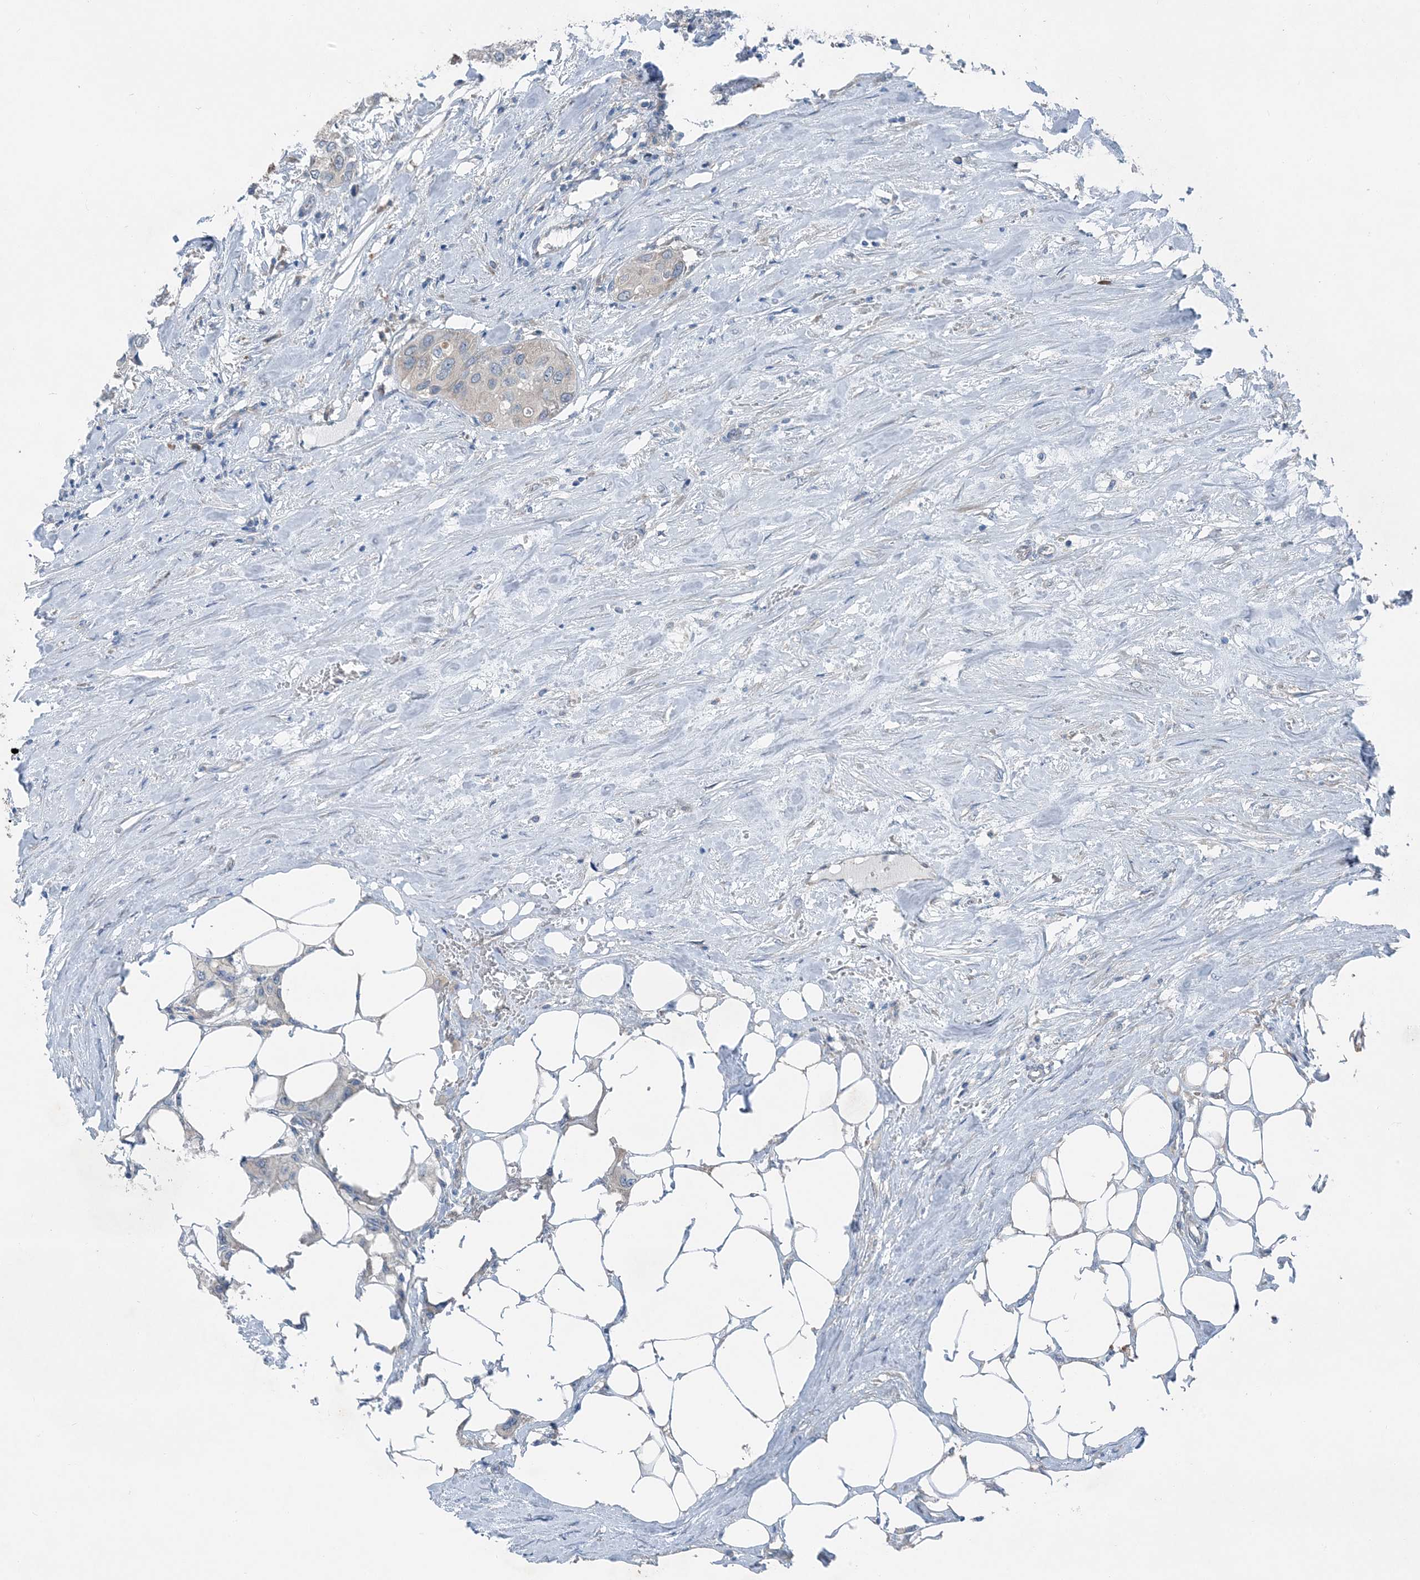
{"staining": {"intensity": "negative", "quantity": "none", "location": "none"}, "tissue": "urothelial cancer", "cell_type": "Tumor cells", "image_type": "cancer", "snomed": [{"axis": "morphology", "description": "Urothelial carcinoma, High grade"}, {"axis": "topography", "description": "Urinary bladder"}], "caption": "Tumor cells are negative for brown protein staining in urothelial cancer.", "gene": "DHX30", "patient": {"sex": "male", "age": 64}}